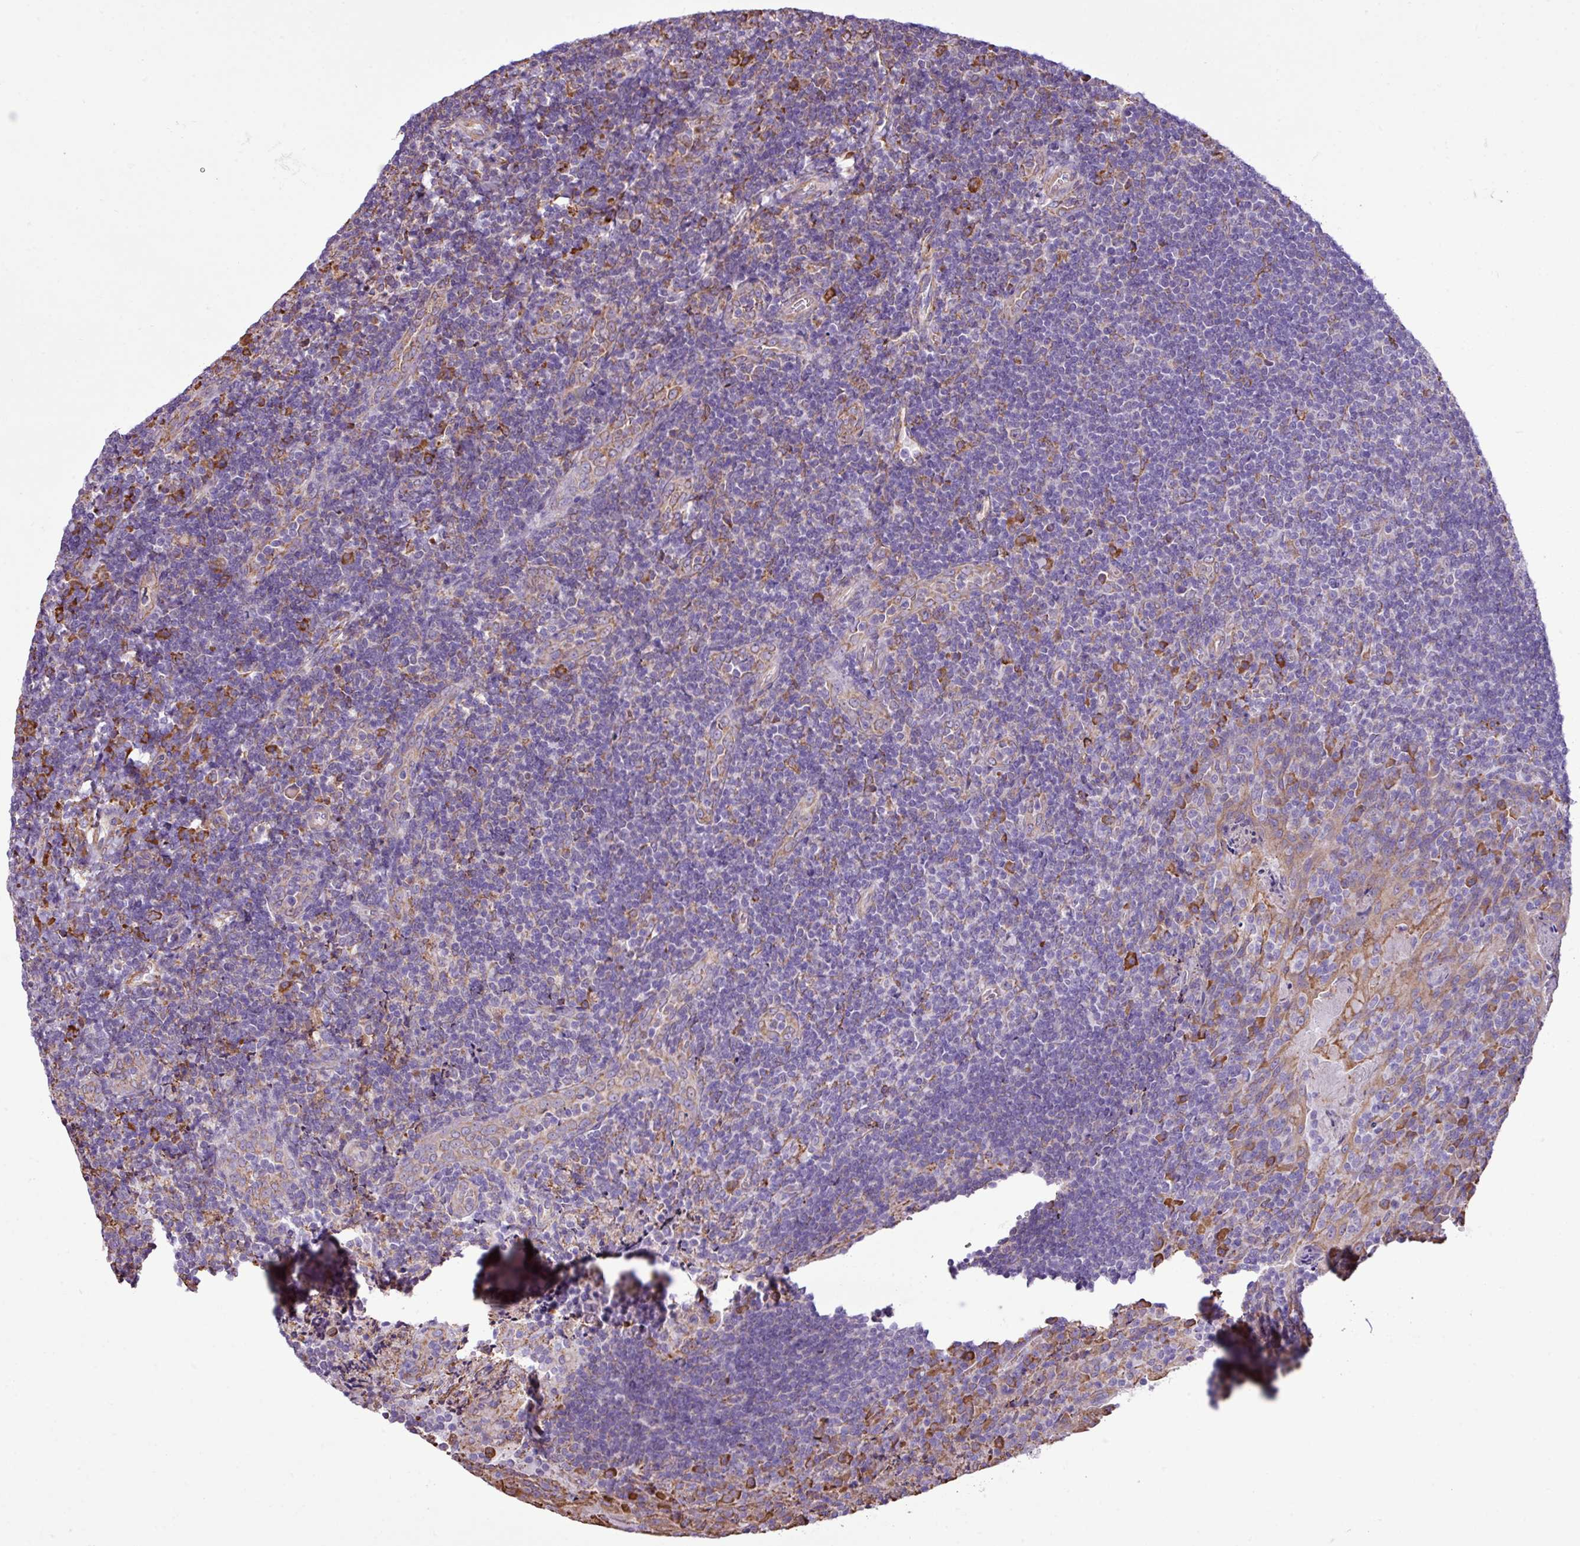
{"staining": {"intensity": "moderate", "quantity": "<25%", "location": "cytoplasmic/membranous"}, "tissue": "tonsil", "cell_type": "Germinal center cells", "image_type": "normal", "snomed": [{"axis": "morphology", "description": "Normal tissue, NOS"}, {"axis": "topography", "description": "Tonsil"}], "caption": "Immunohistochemistry histopathology image of unremarkable tonsil: human tonsil stained using immunohistochemistry (IHC) displays low levels of moderate protein expression localized specifically in the cytoplasmic/membranous of germinal center cells, appearing as a cytoplasmic/membranous brown color.", "gene": "ZSCAN5A", "patient": {"sex": "male", "age": 17}}